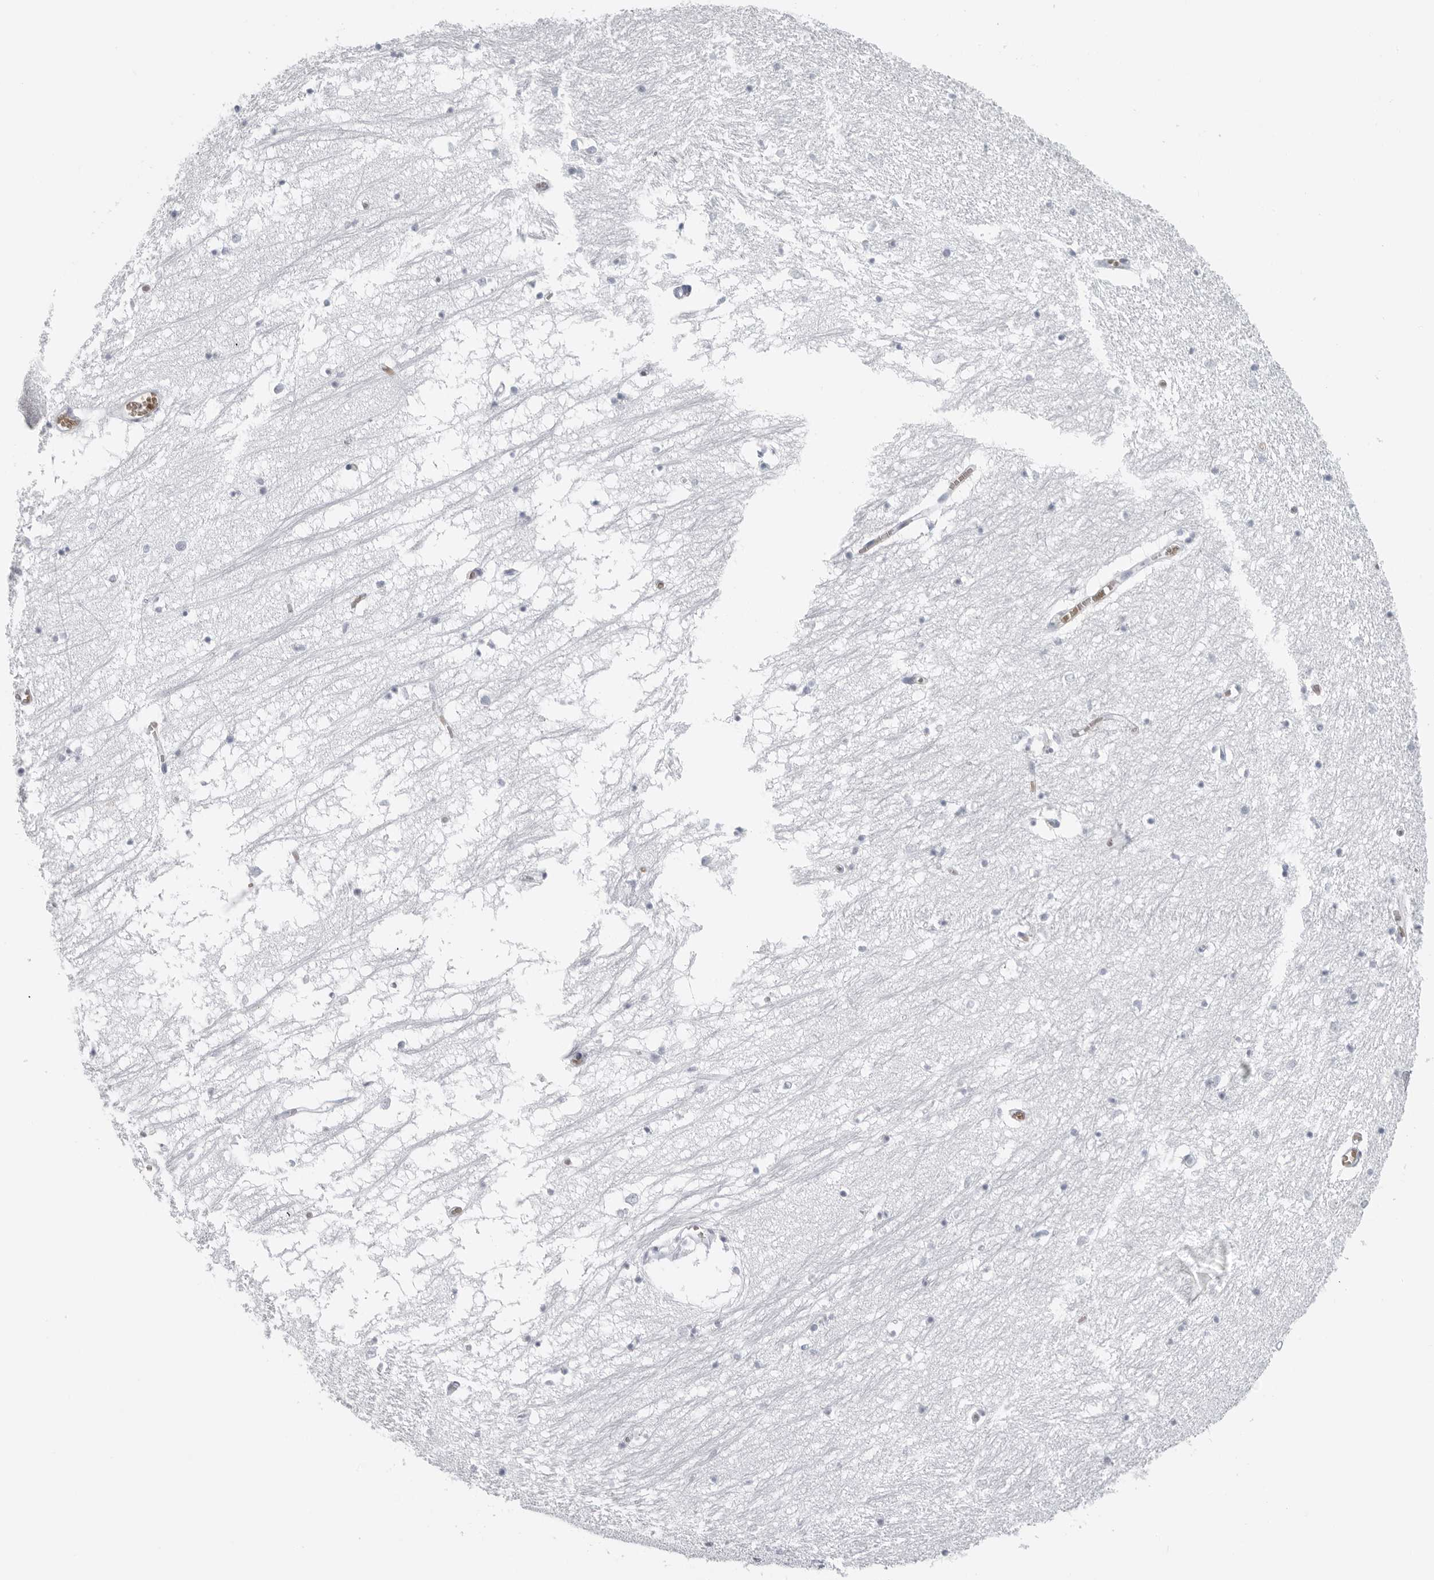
{"staining": {"intensity": "negative", "quantity": "none", "location": "none"}, "tissue": "hippocampus", "cell_type": "Glial cells", "image_type": "normal", "snomed": [{"axis": "morphology", "description": "Normal tissue, NOS"}, {"axis": "topography", "description": "Hippocampus"}], "caption": "High magnification brightfield microscopy of benign hippocampus stained with DAB (brown) and counterstained with hematoxylin (blue): glial cells show no significant expression.", "gene": "EPB41", "patient": {"sex": "male", "age": 70}}